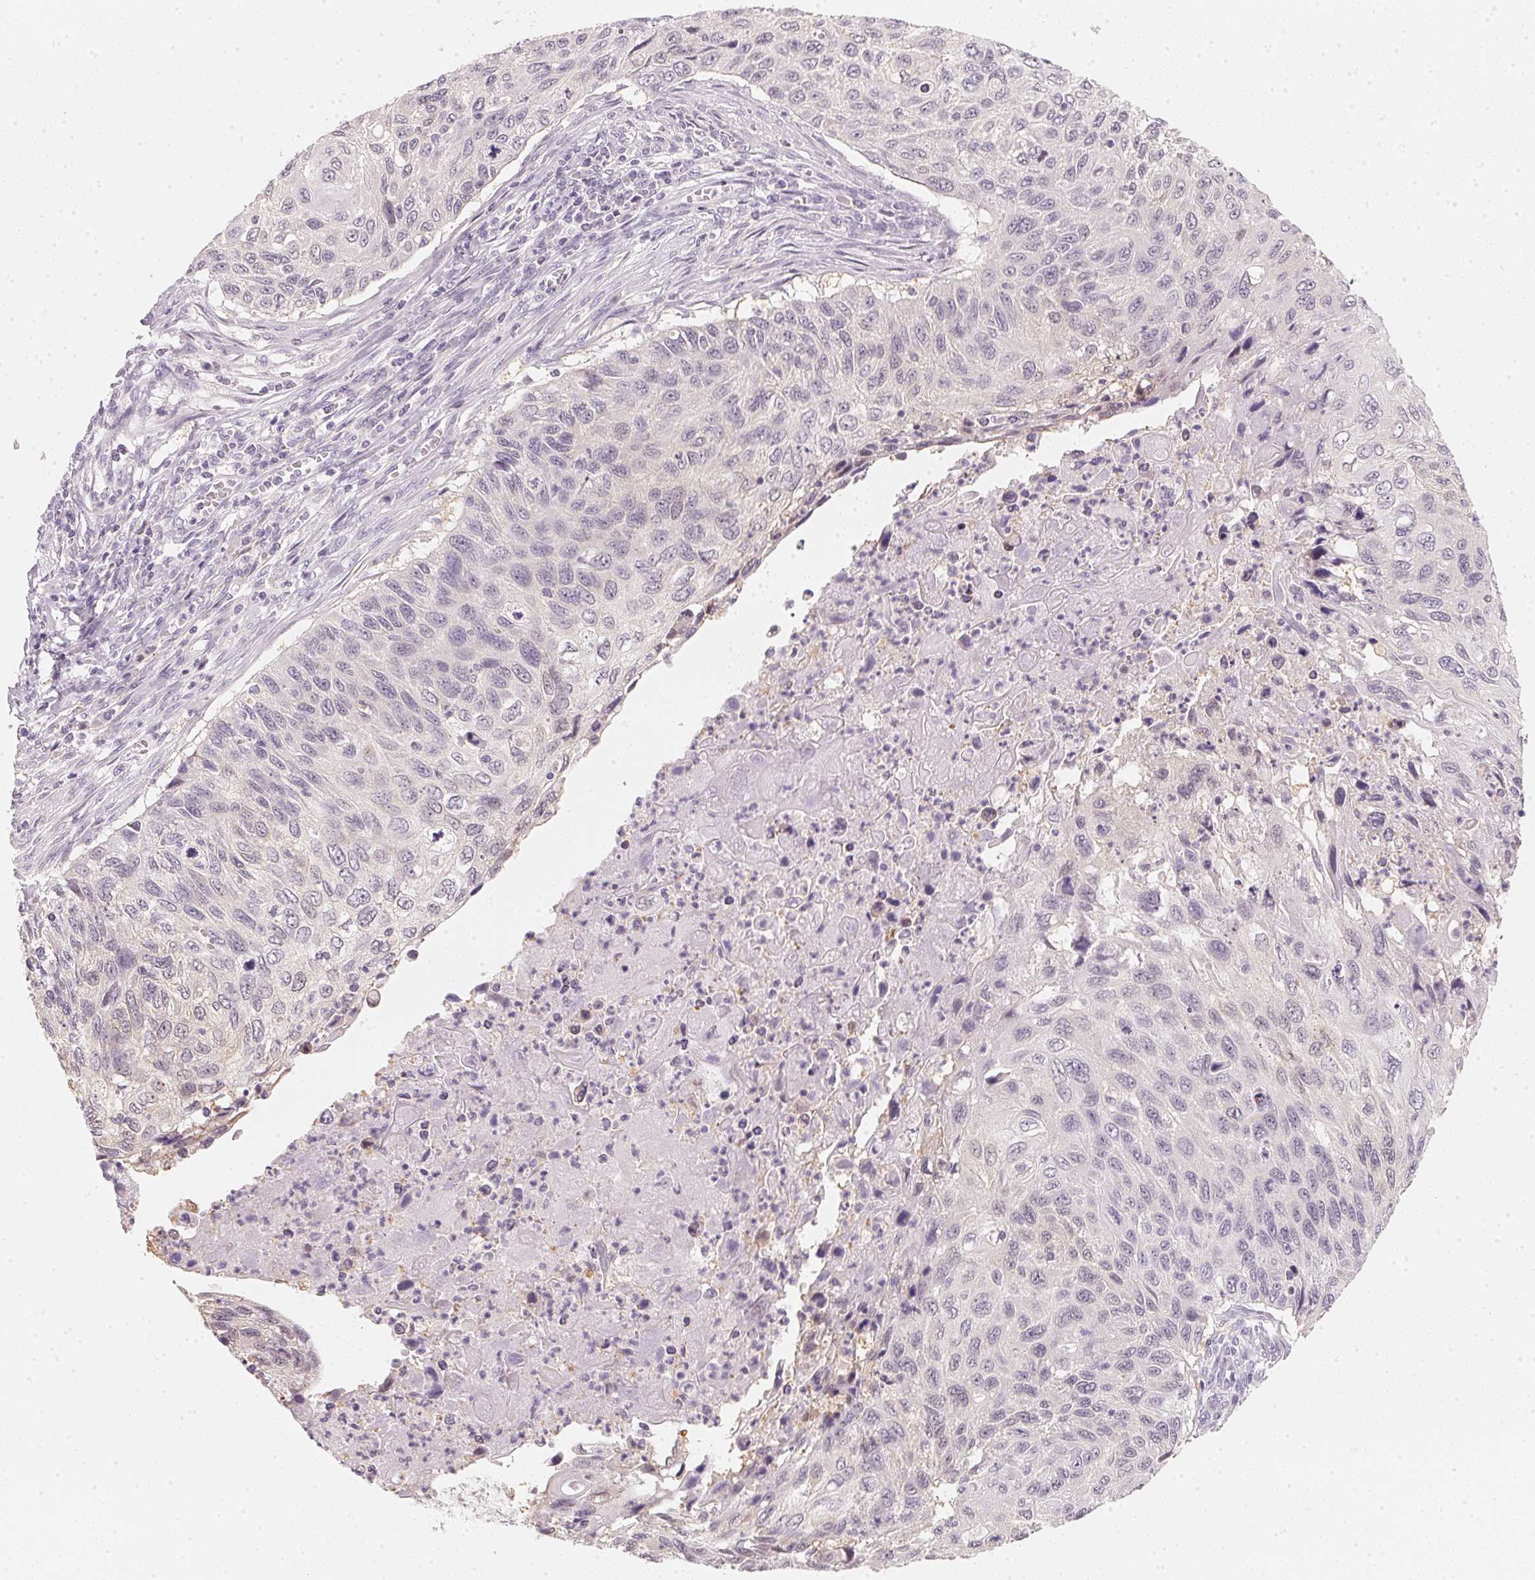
{"staining": {"intensity": "negative", "quantity": "none", "location": "none"}, "tissue": "cervical cancer", "cell_type": "Tumor cells", "image_type": "cancer", "snomed": [{"axis": "morphology", "description": "Squamous cell carcinoma, NOS"}, {"axis": "topography", "description": "Cervix"}], "caption": "The photomicrograph displays no staining of tumor cells in cervical squamous cell carcinoma. (DAB (3,3'-diaminobenzidine) immunohistochemistry (IHC) visualized using brightfield microscopy, high magnification).", "gene": "CFAP276", "patient": {"sex": "female", "age": 70}}